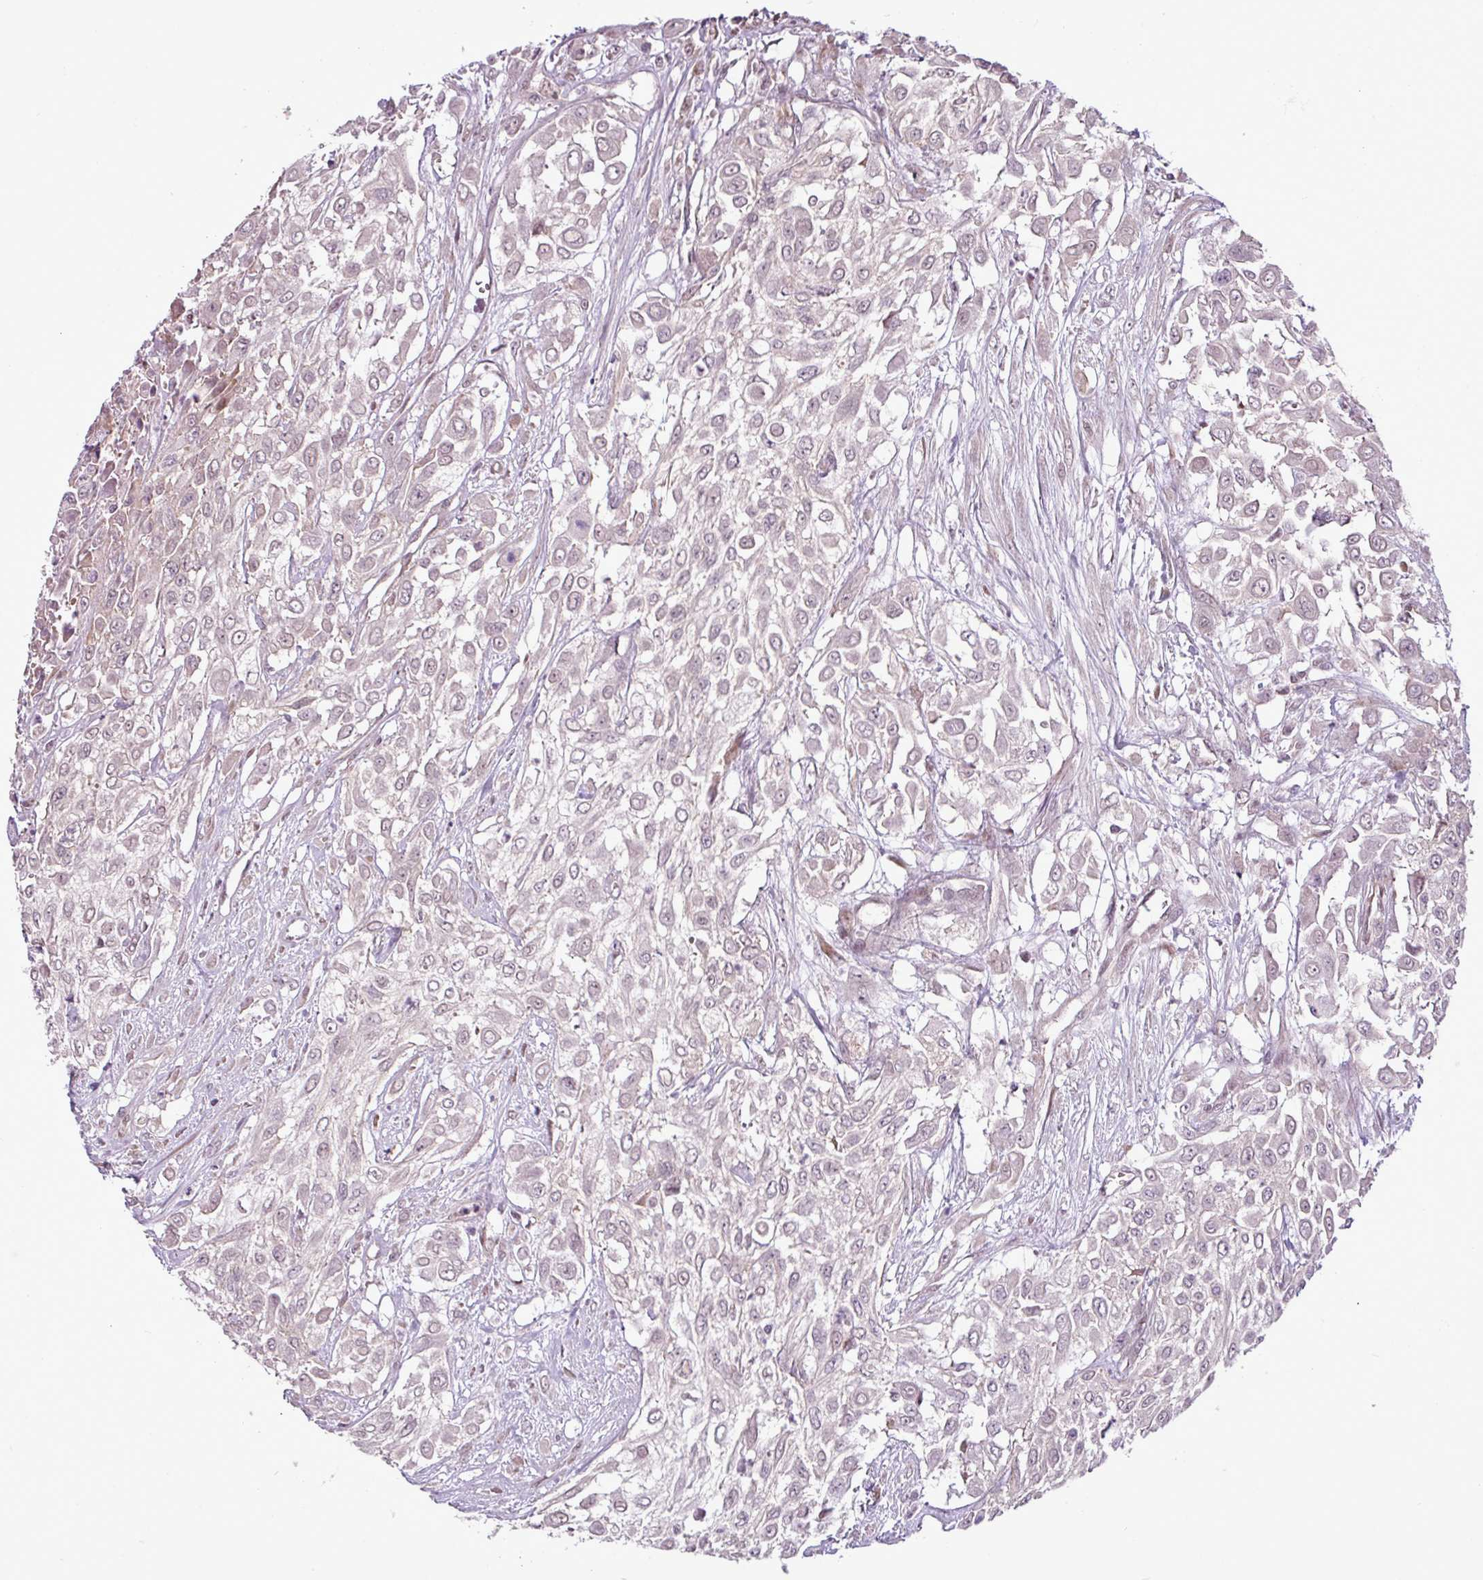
{"staining": {"intensity": "negative", "quantity": "none", "location": "none"}, "tissue": "urothelial cancer", "cell_type": "Tumor cells", "image_type": "cancer", "snomed": [{"axis": "morphology", "description": "Urothelial carcinoma, High grade"}, {"axis": "topography", "description": "Urinary bladder"}], "caption": "Micrograph shows no protein positivity in tumor cells of urothelial cancer tissue. Nuclei are stained in blue.", "gene": "GPT2", "patient": {"sex": "male", "age": 57}}